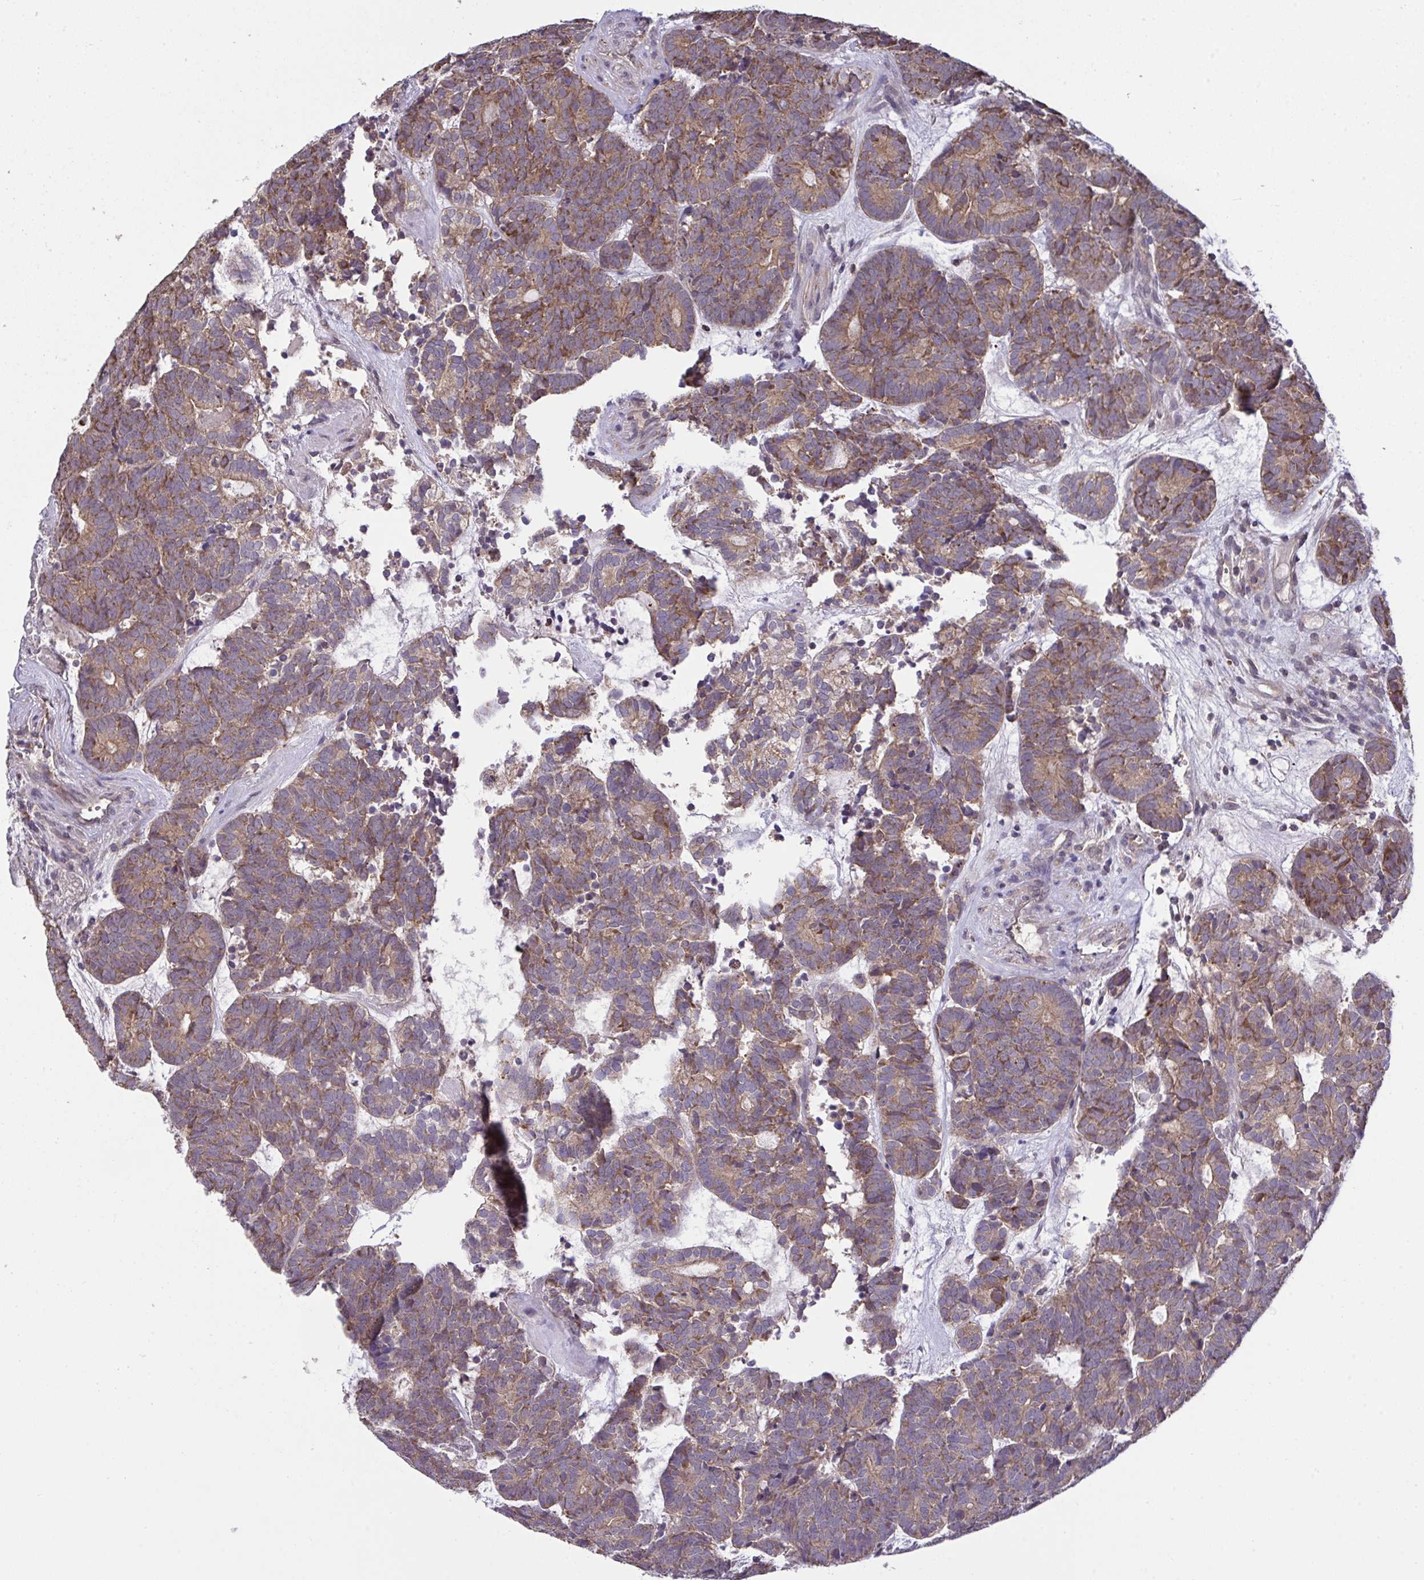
{"staining": {"intensity": "weak", "quantity": ">75%", "location": "cytoplasmic/membranous"}, "tissue": "head and neck cancer", "cell_type": "Tumor cells", "image_type": "cancer", "snomed": [{"axis": "morphology", "description": "Adenocarcinoma, NOS"}, {"axis": "topography", "description": "Head-Neck"}], "caption": "Immunohistochemical staining of human head and neck cancer exhibits low levels of weak cytoplasmic/membranous expression in approximately >75% of tumor cells.", "gene": "PPM1H", "patient": {"sex": "female", "age": 81}}